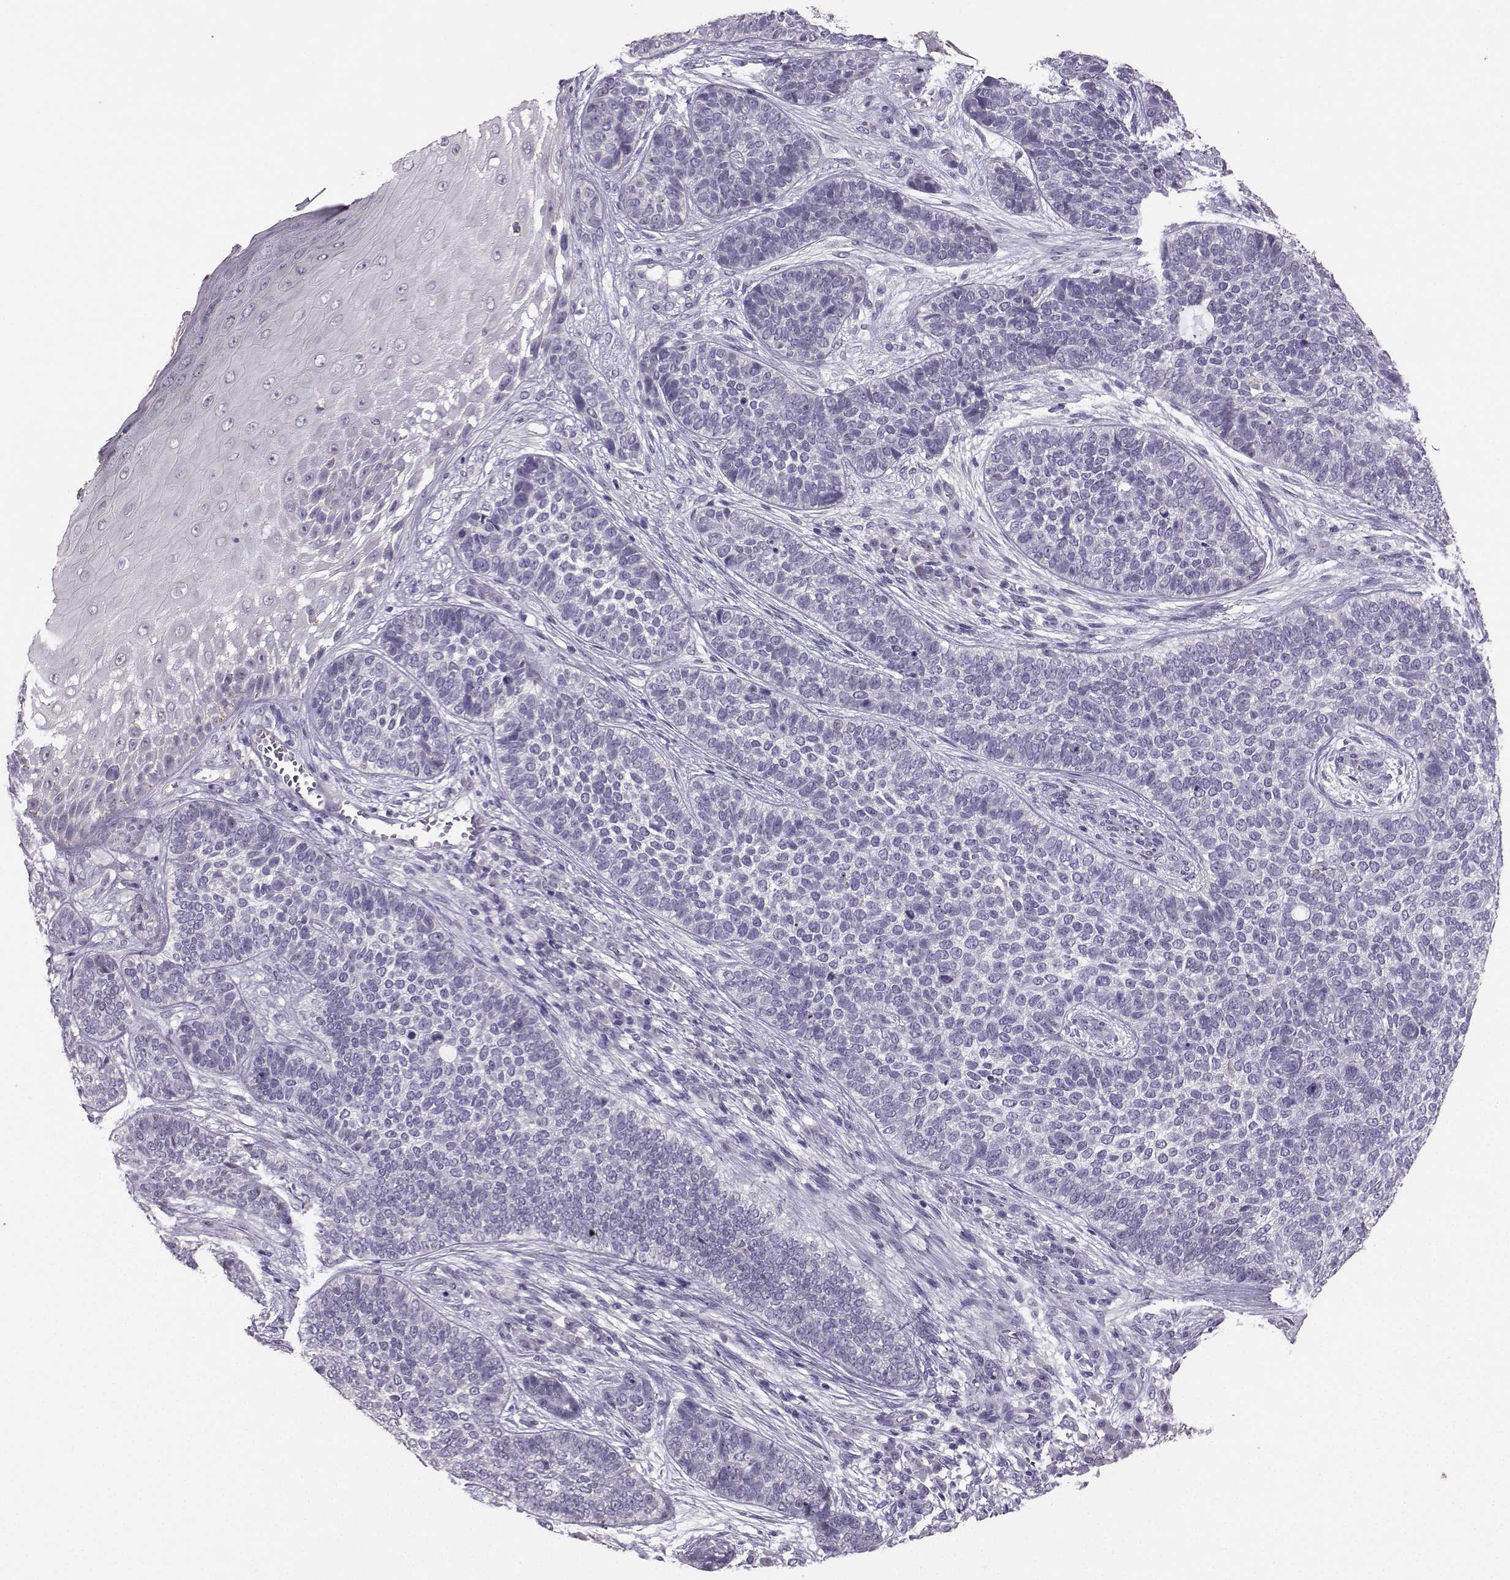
{"staining": {"intensity": "negative", "quantity": "none", "location": "none"}, "tissue": "skin cancer", "cell_type": "Tumor cells", "image_type": "cancer", "snomed": [{"axis": "morphology", "description": "Basal cell carcinoma"}, {"axis": "topography", "description": "Skin"}], "caption": "DAB (3,3'-diaminobenzidine) immunohistochemical staining of human skin basal cell carcinoma shows no significant staining in tumor cells.", "gene": "PKP2", "patient": {"sex": "female", "age": 69}}